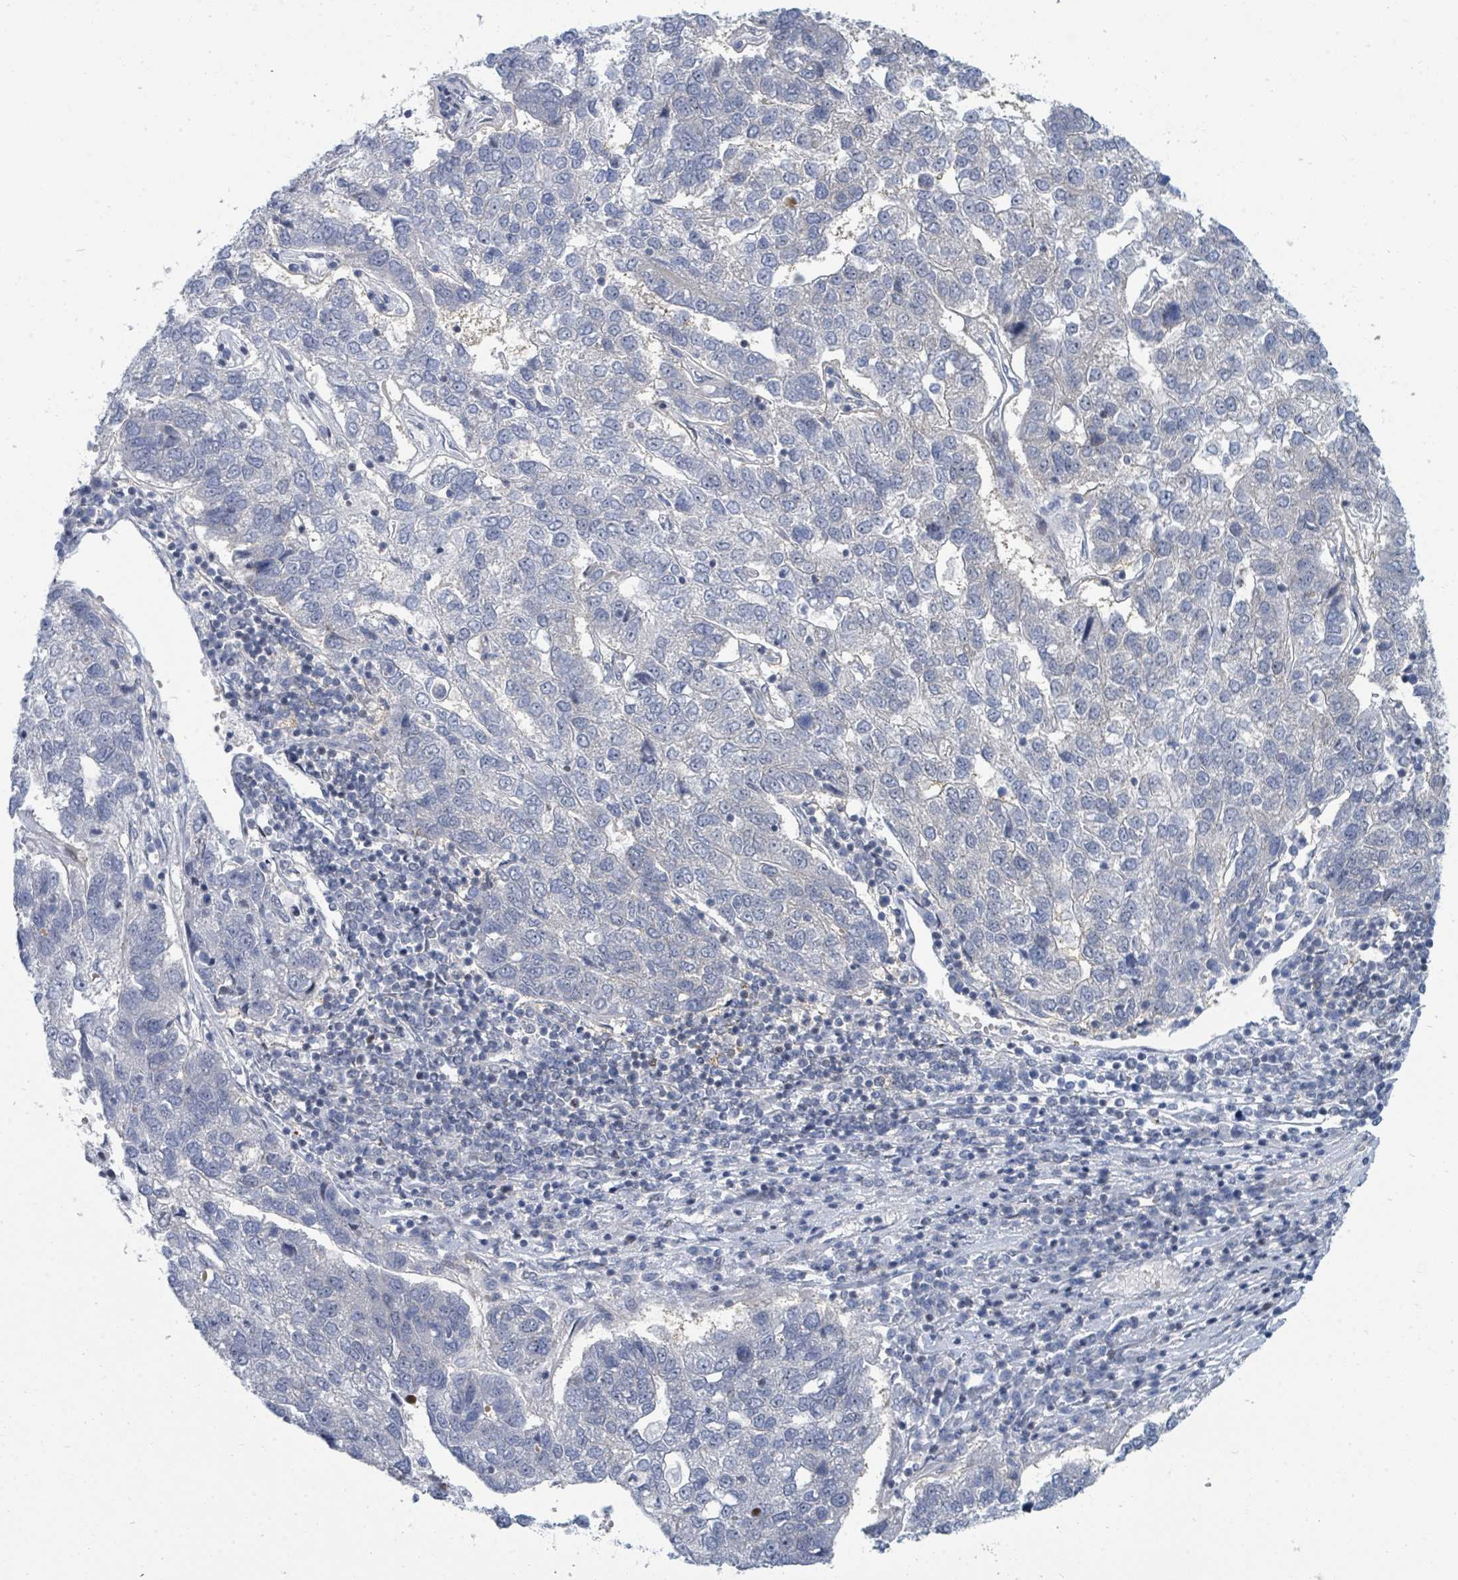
{"staining": {"intensity": "negative", "quantity": "none", "location": "none"}, "tissue": "pancreatic cancer", "cell_type": "Tumor cells", "image_type": "cancer", "snomed": [{"axis": "morphology", "description": "Adenocarcinoma, NOS"}, {"axis": "topography", "description": "Pancreas"}], "caption": "The image shows no significant staining in tumor cells of pancreatic cancer.", "gene": "SUMO4", "patient": {"sex": "female", "age": 61}}